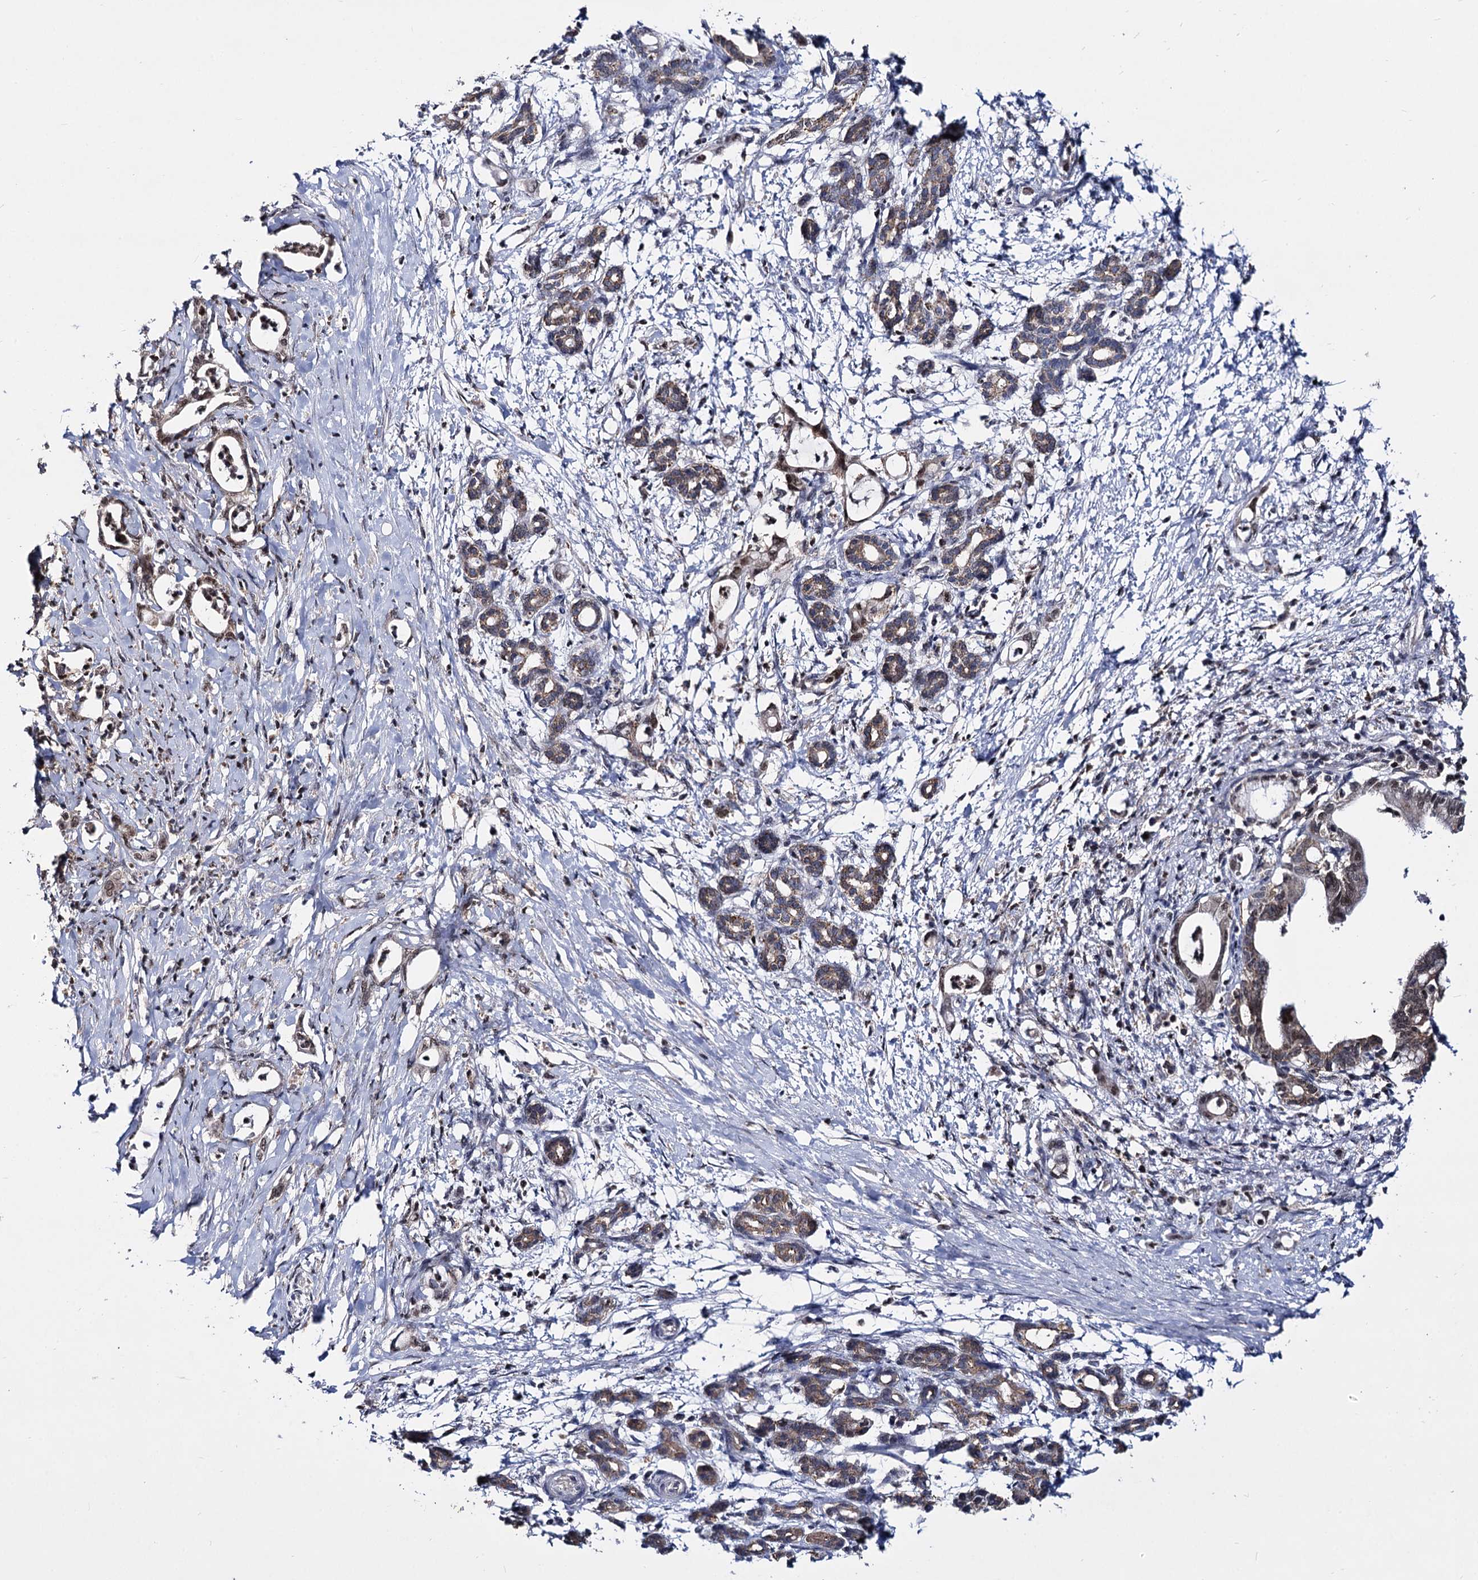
{"staining": {"intensity": "moderate", "quantity": "25%-75%", "location": "nuclear"}, "tissue": "pancreatic cancer", "cell_type": "Tumor cells", "image_type": "cancer", "snomed": [{"axis": "morphology", "description": "Adenocarcinoma, NOS"}, {"axis": "topography", "description": "Pancreas"}], "caption": "Immunohistochemical staining of human pancreatic cancer shows medium levels of moderate nuclear positivity in about 25%-75% of tumor cells.", "gene": "SMCHD1", "patient": {"sex": "female", "age": 55}}